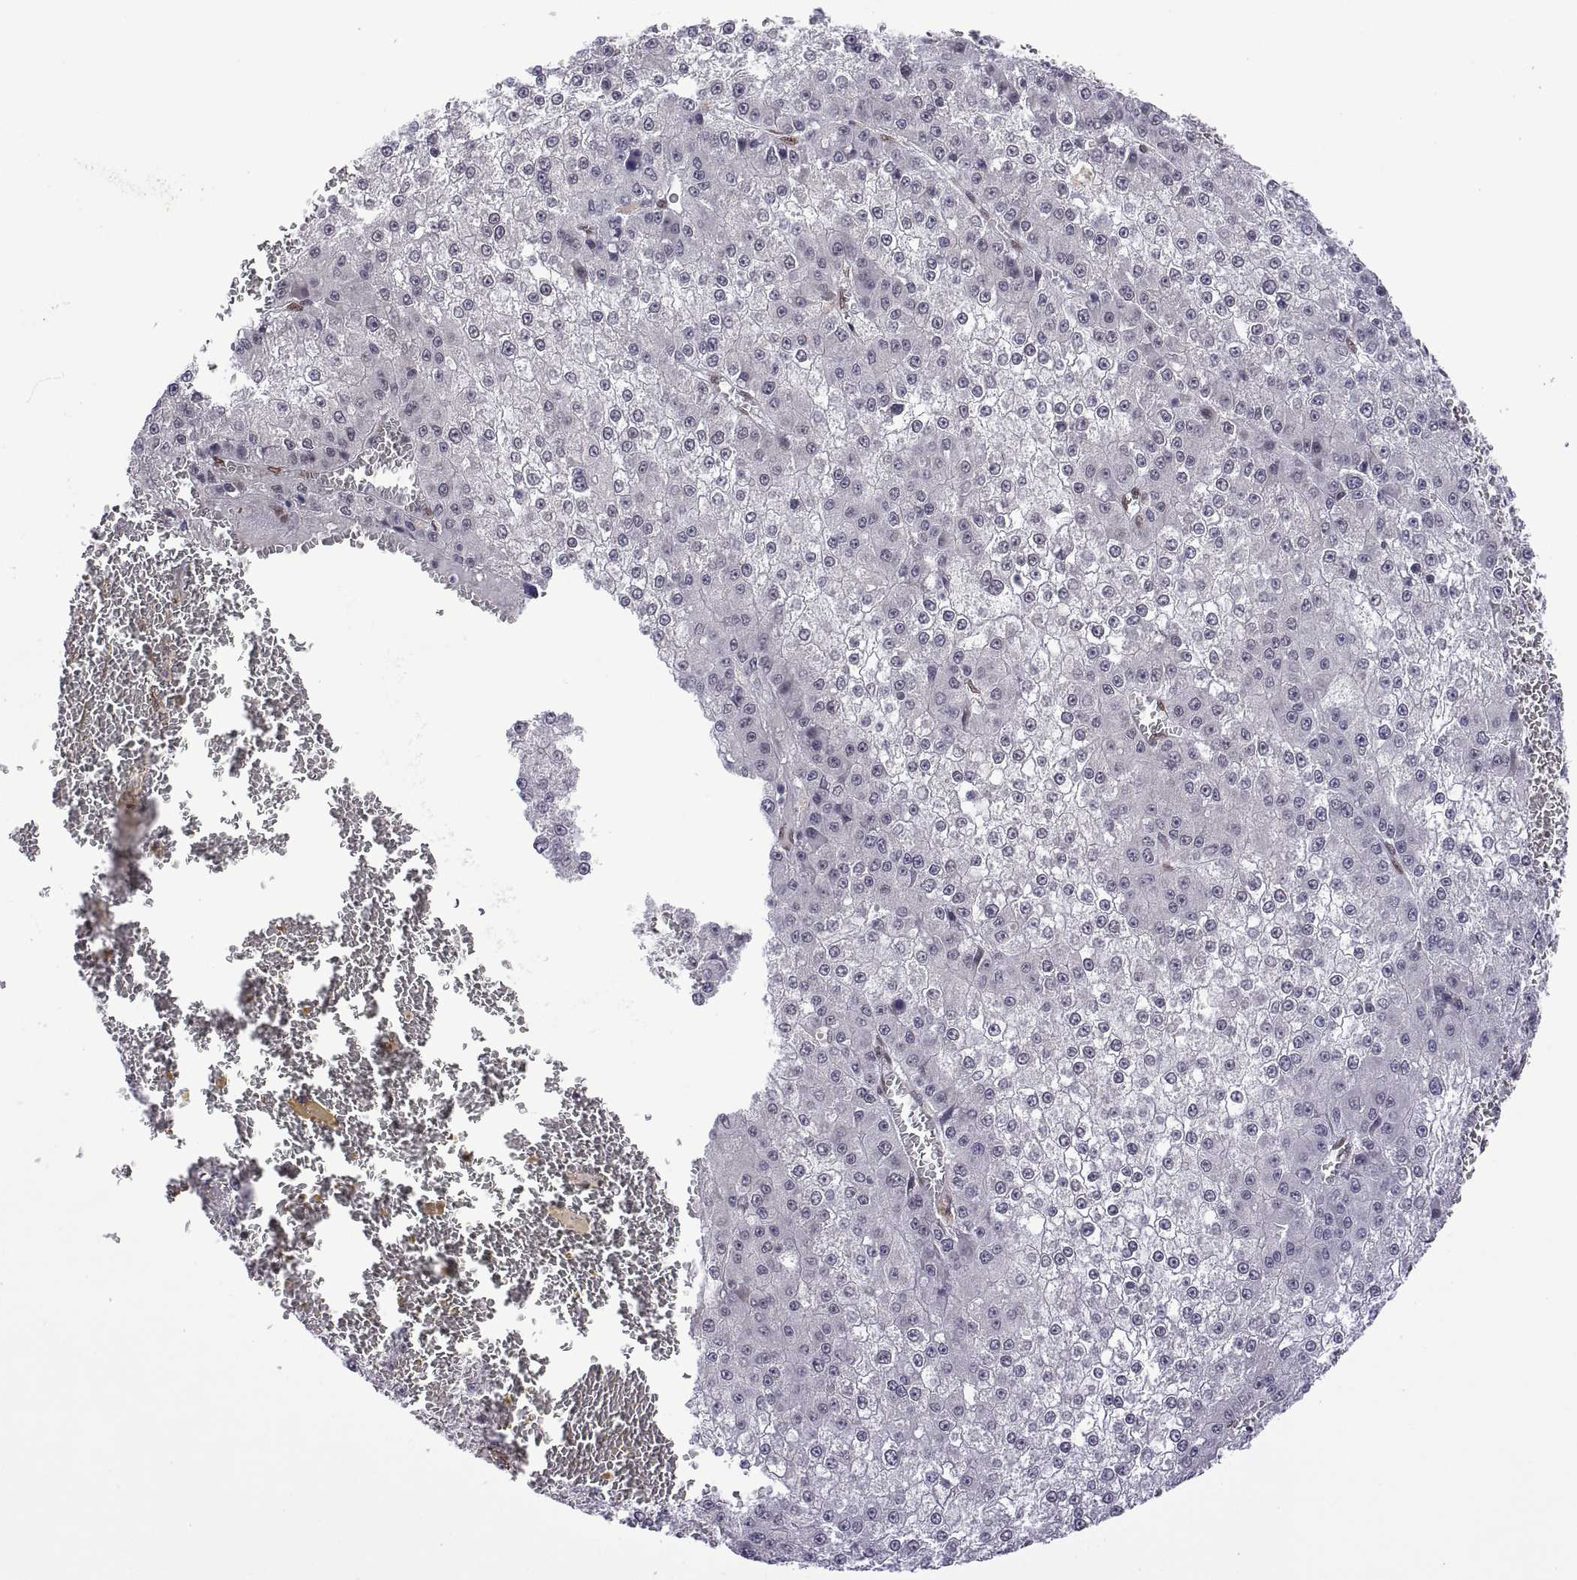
{"staining": {"intensity": "negative", "quantity": "none", "location": "none"}, "tissue": "liver cancer", "cell_type": "Tumor cells", "image_type": "cancer", "snomed": [{"axis": "morphology", "description": "Carcinoma, Hepatocellular, NOS"}, {"axis": "topography", "description": "Liver"}], "caption": "Immunohistochemistry photomicrograph of neoplastic tissue: liver cancer stained with DAB shows no significant protein expression in tumor cells.", "gene": "NR4A1", "patient": {"sex": "female", "age": 73}}